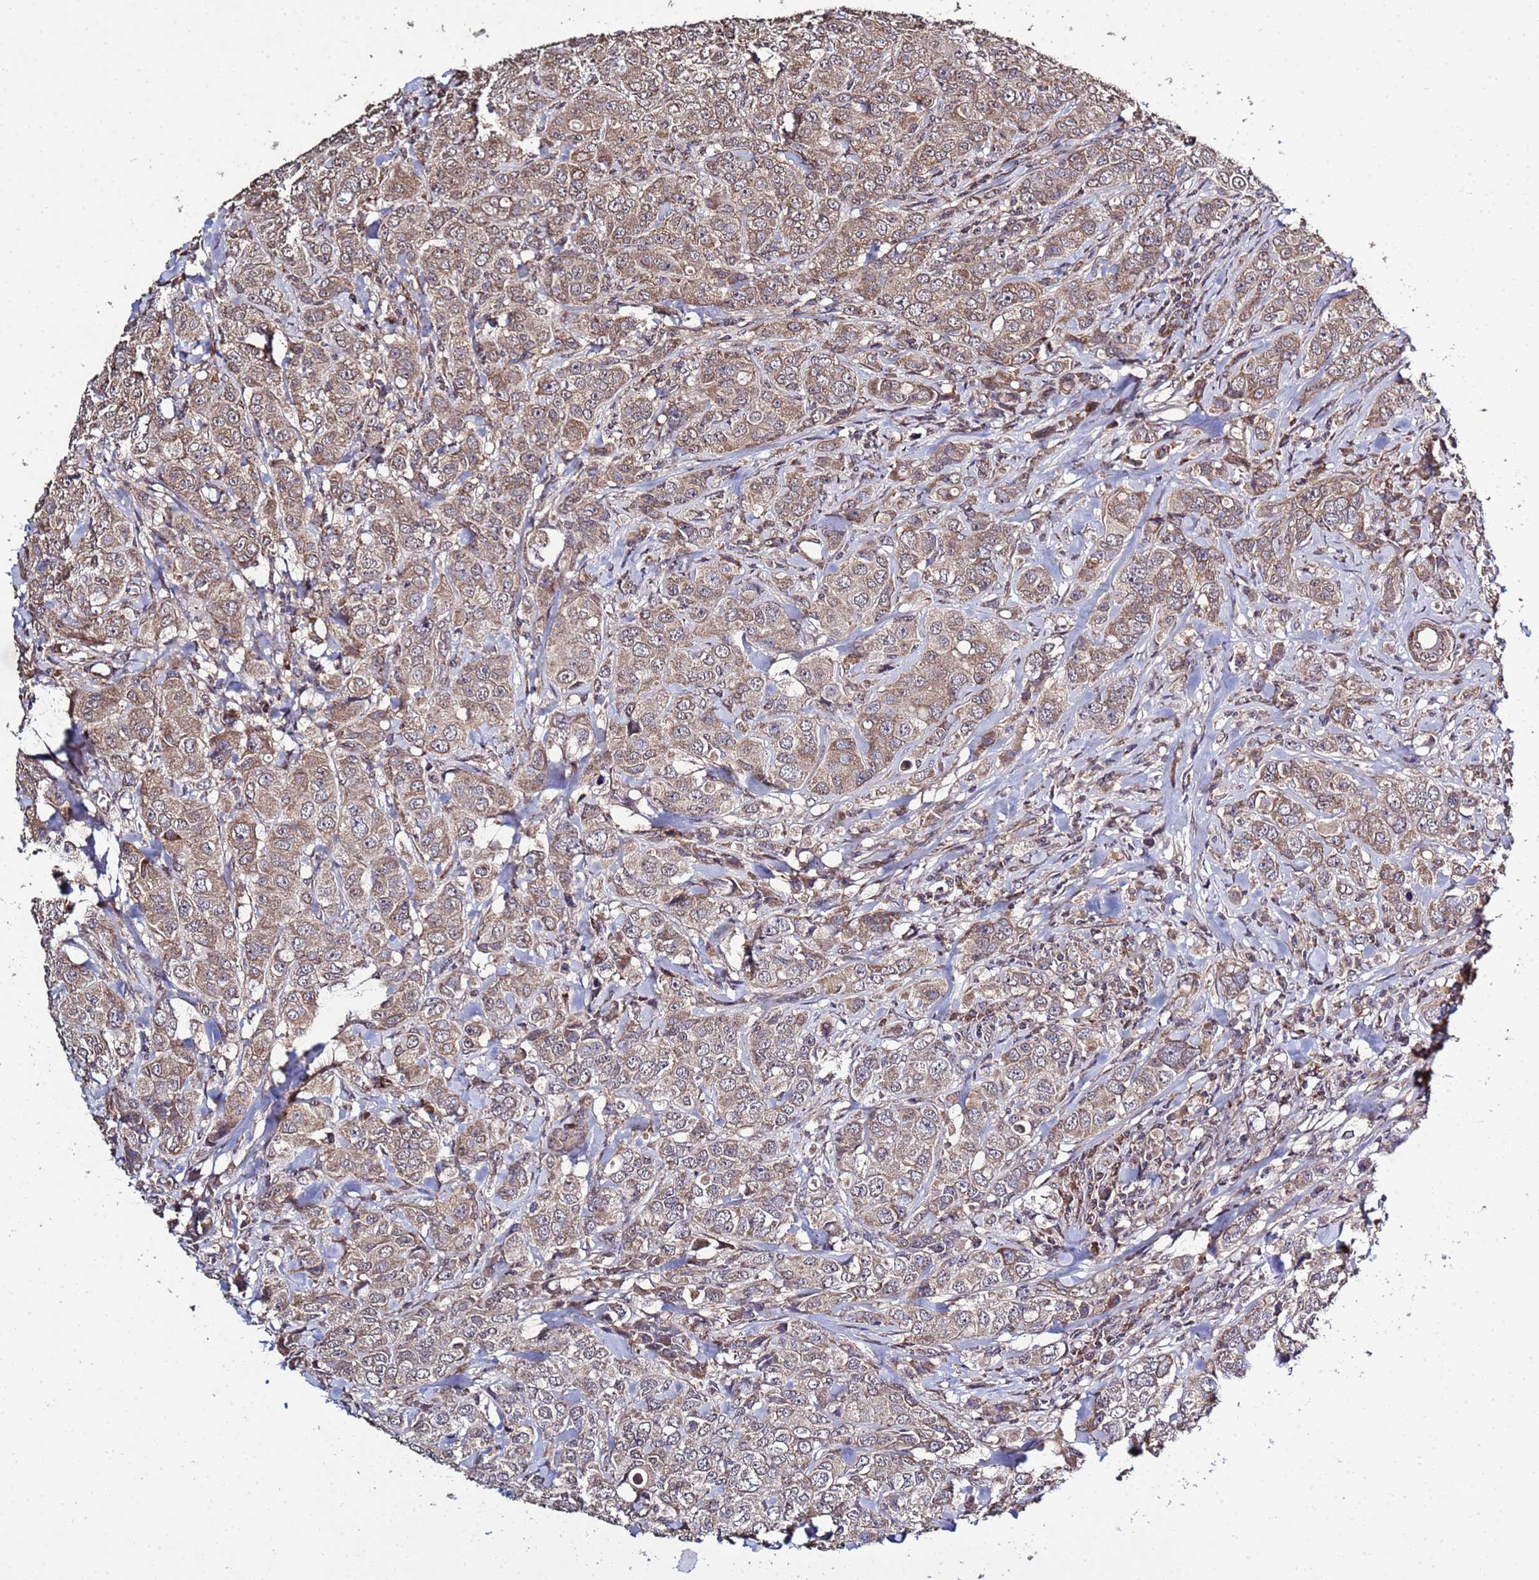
{"staining": {"intensity": "weak", "quantity": ">75%", "location": "cytoplasmic/membranous"}, "tissue": "breast cancer", "cell_type": "Tumor cells", "image_type": "cancer", "snomed": [{"axis": "morphology", "description": "Duct carcinoma"}, {"axis": "topography", "description": "Breast"}], "caption": "Weak cytoplasmic/membranous staining for a protein is present in approximately >75% of tumor cells of breast infiltrating ductal carcinoma using immunohistochemistry (IHC).", "gene": "P2RX7", "patient": {"sex": "female", "age": 43}}